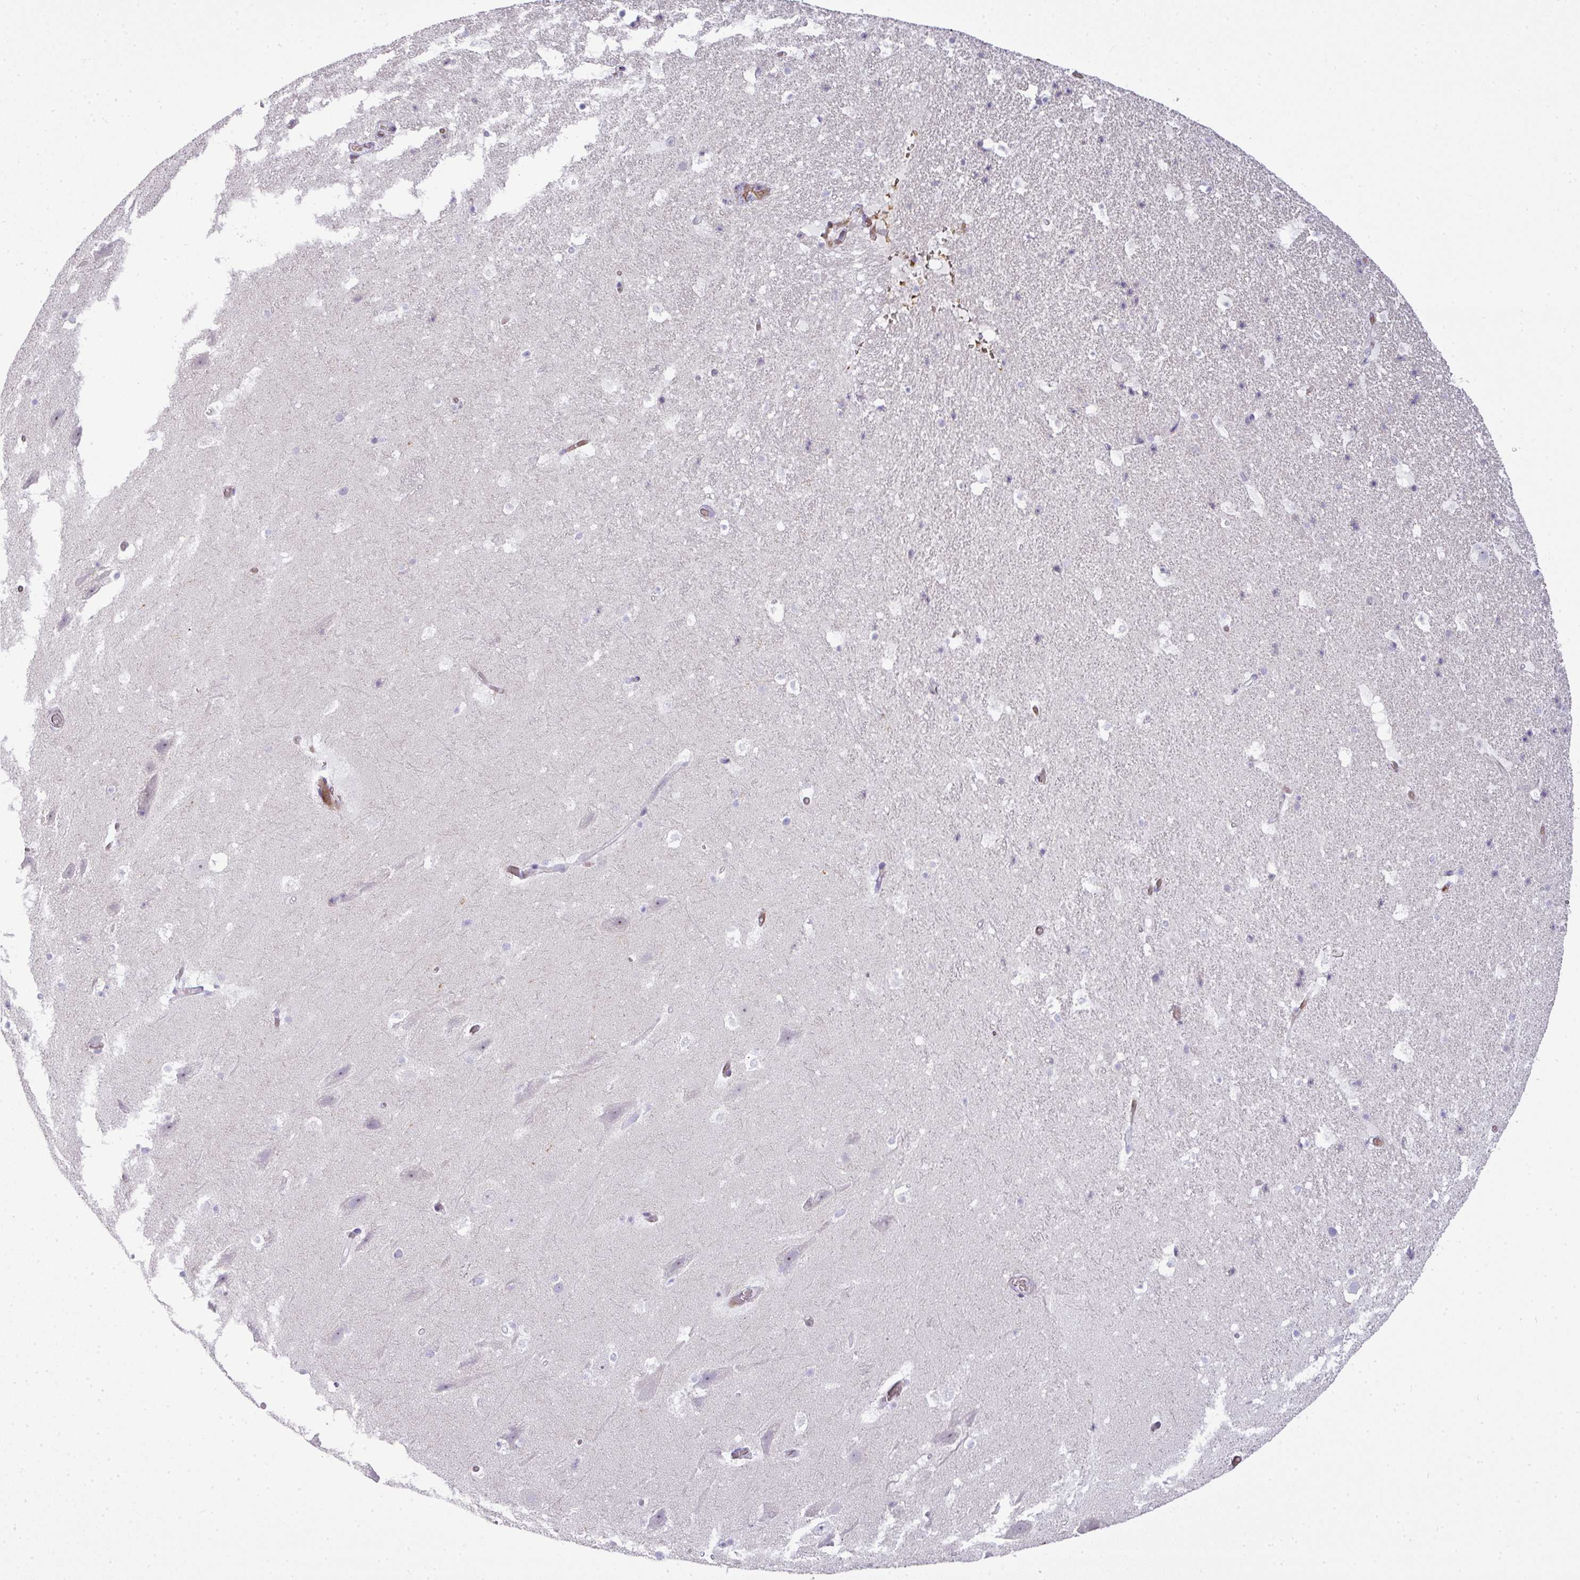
{"staining": {"intensity": "negative", "quantity": "none", "location": "none"}, "tissue": "hippocampus", "cell_type": "Glial cells", "image_type": "normal", "snomed": [{"axis": "morphology", "description": "Normal tissue, NOS"}, {"axis": "topography", "description": "Hippocampus"}], "caption": "A histopathology image of human hippocampus is negative for staining in glial cells. (DAB immunohistochemistry visualized using brightfield microscopy, high magnification).", "gene": "ATP6V1F", "patient": {"sex": "male", "age": 37}}